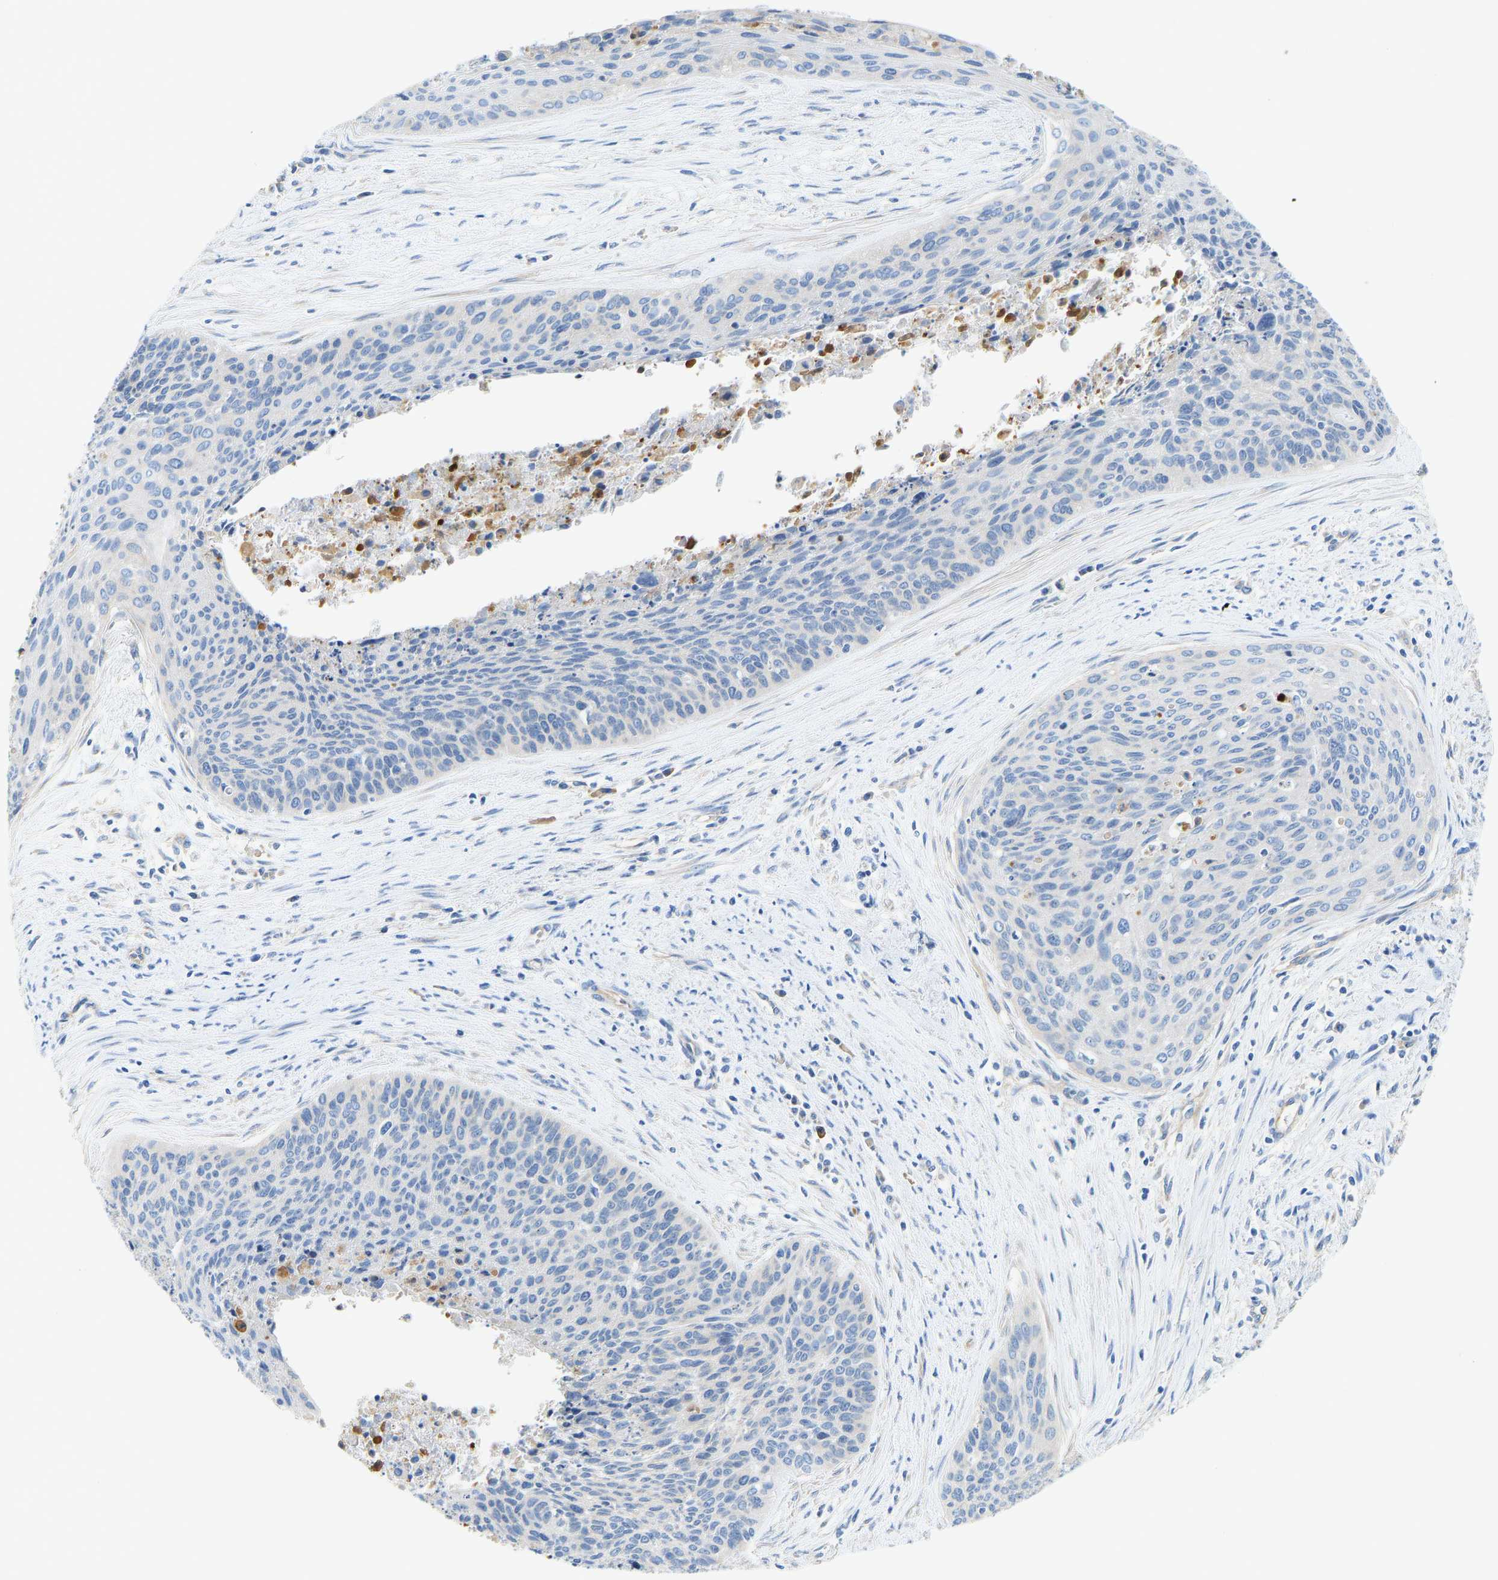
{"staining": {"intensity": "negative", "quantity": "none", "location": "none"}, "tissue": "cervical cancer", "cell_type": "Tumor cells", "image_type": "cancer", "snomed": [{"axis": "morphology", "description": "Squamous cell carcinoma, NOS"}, {"axis": "topography", "description": "Cervix"}], "caption": "There is no significant positivity in tumor cells of cervical cancer.", "gene": "CHAD", "patient": {"sex": "female", "age": 55}}